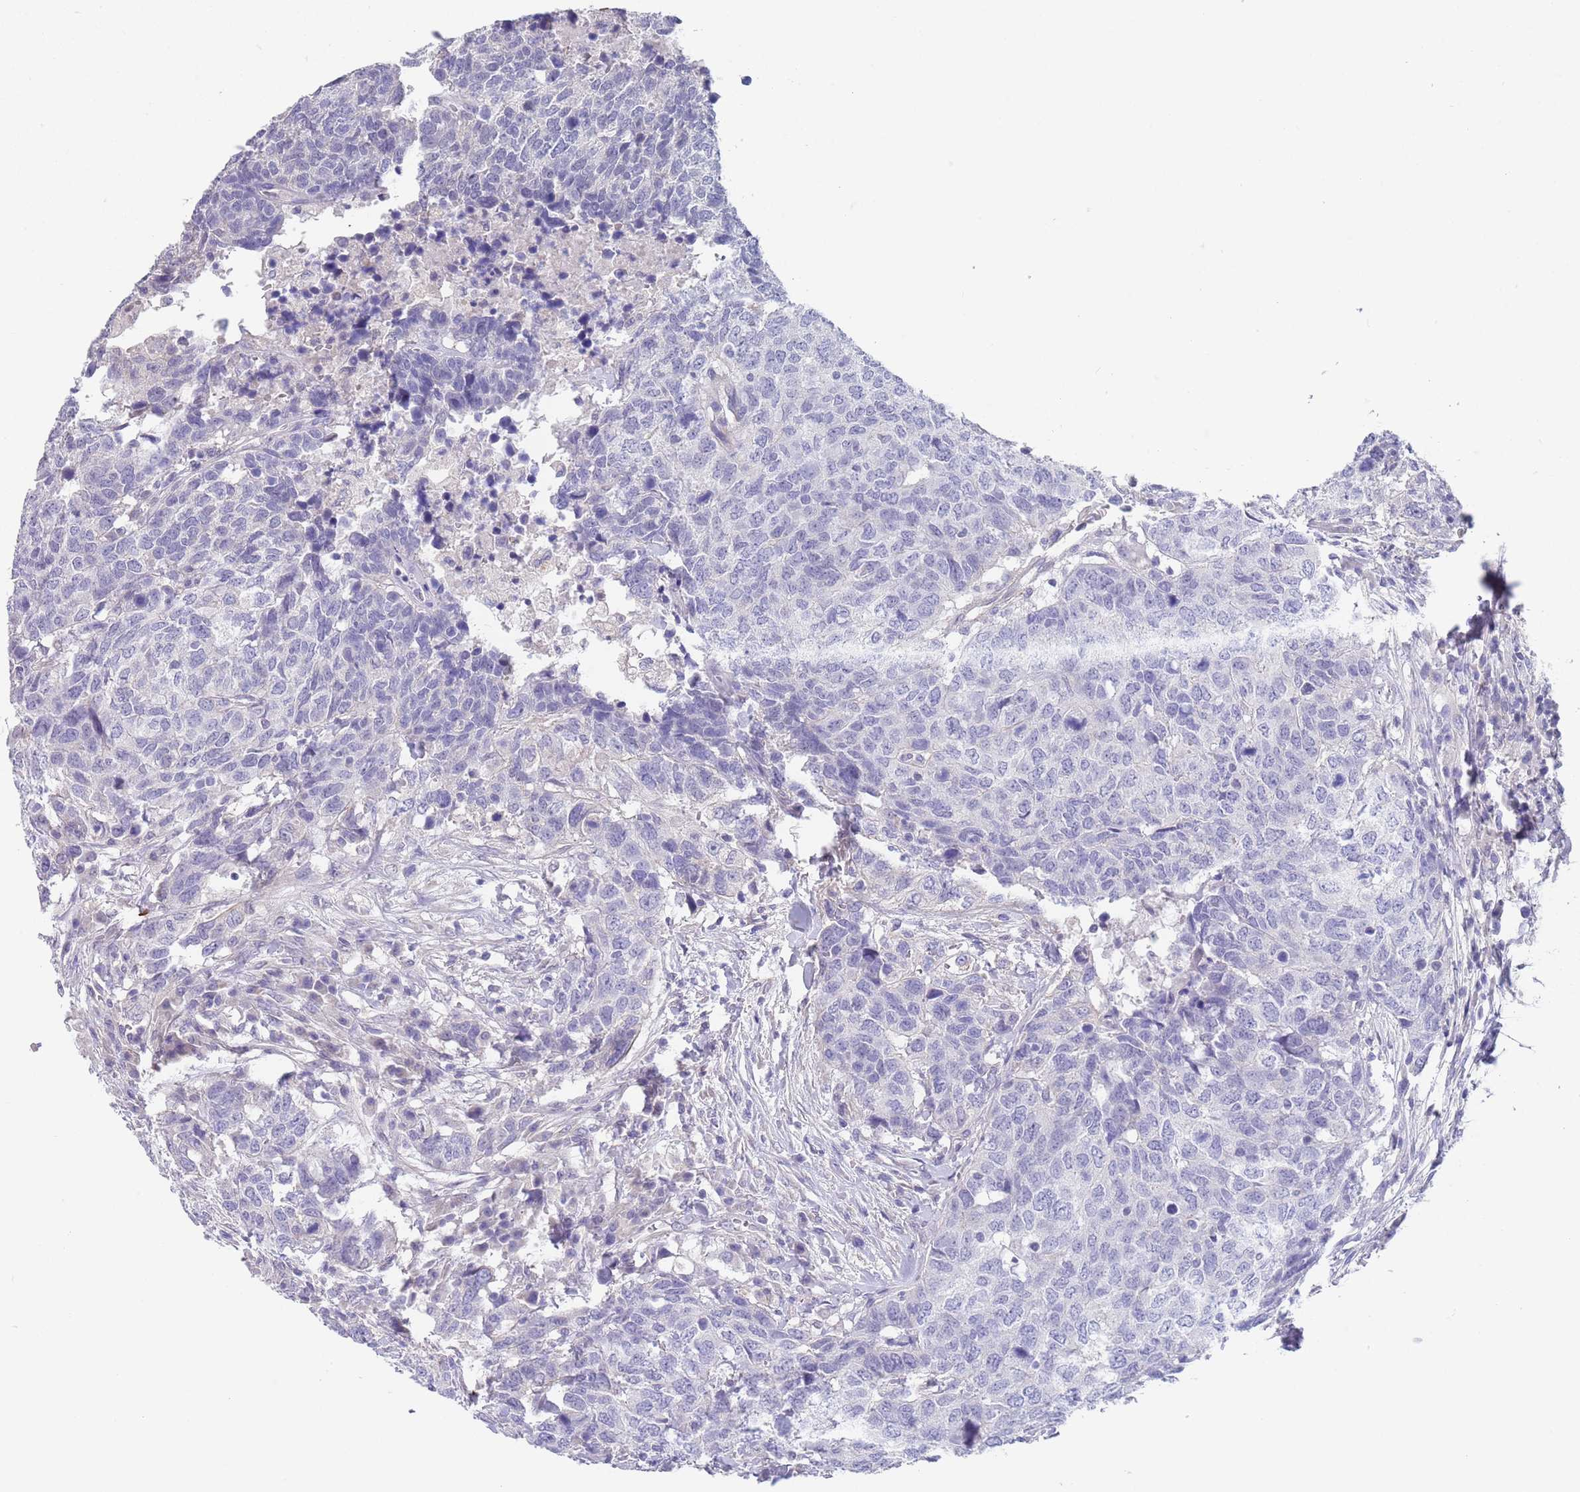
{"staining": {"intensity": "negative", "quantity": "none", "location": "none"}, "tissue": "head and neck cancer", "cell_type": "Tumor cells", "image_type": "cancer", "snomed": [{"axis": "morphology", "description": "Normal tissue, NOS"}, {"axis": "morphology", "description": "Squamous cell carcinoma, NOS"}, {"axis": "topography", "description": "Skeletal muscle"}, {"axis": "topography", "description": "Vascular tissue"}, {"axis": "topography", "description": "Peripheral nerve tissue"}, {"axis": "topography", "description": "Head-Neck"}], "caption": "High power microscopy micrograph of an immunohistochemistry (IHC) image of head and neck cancer, revealing no significant positivity in tumor cells. (Brightfield microscopy of DAB IHC at high magnification).", "gene": "RNF169", "patient": {"sex": "male", "age": 66}}